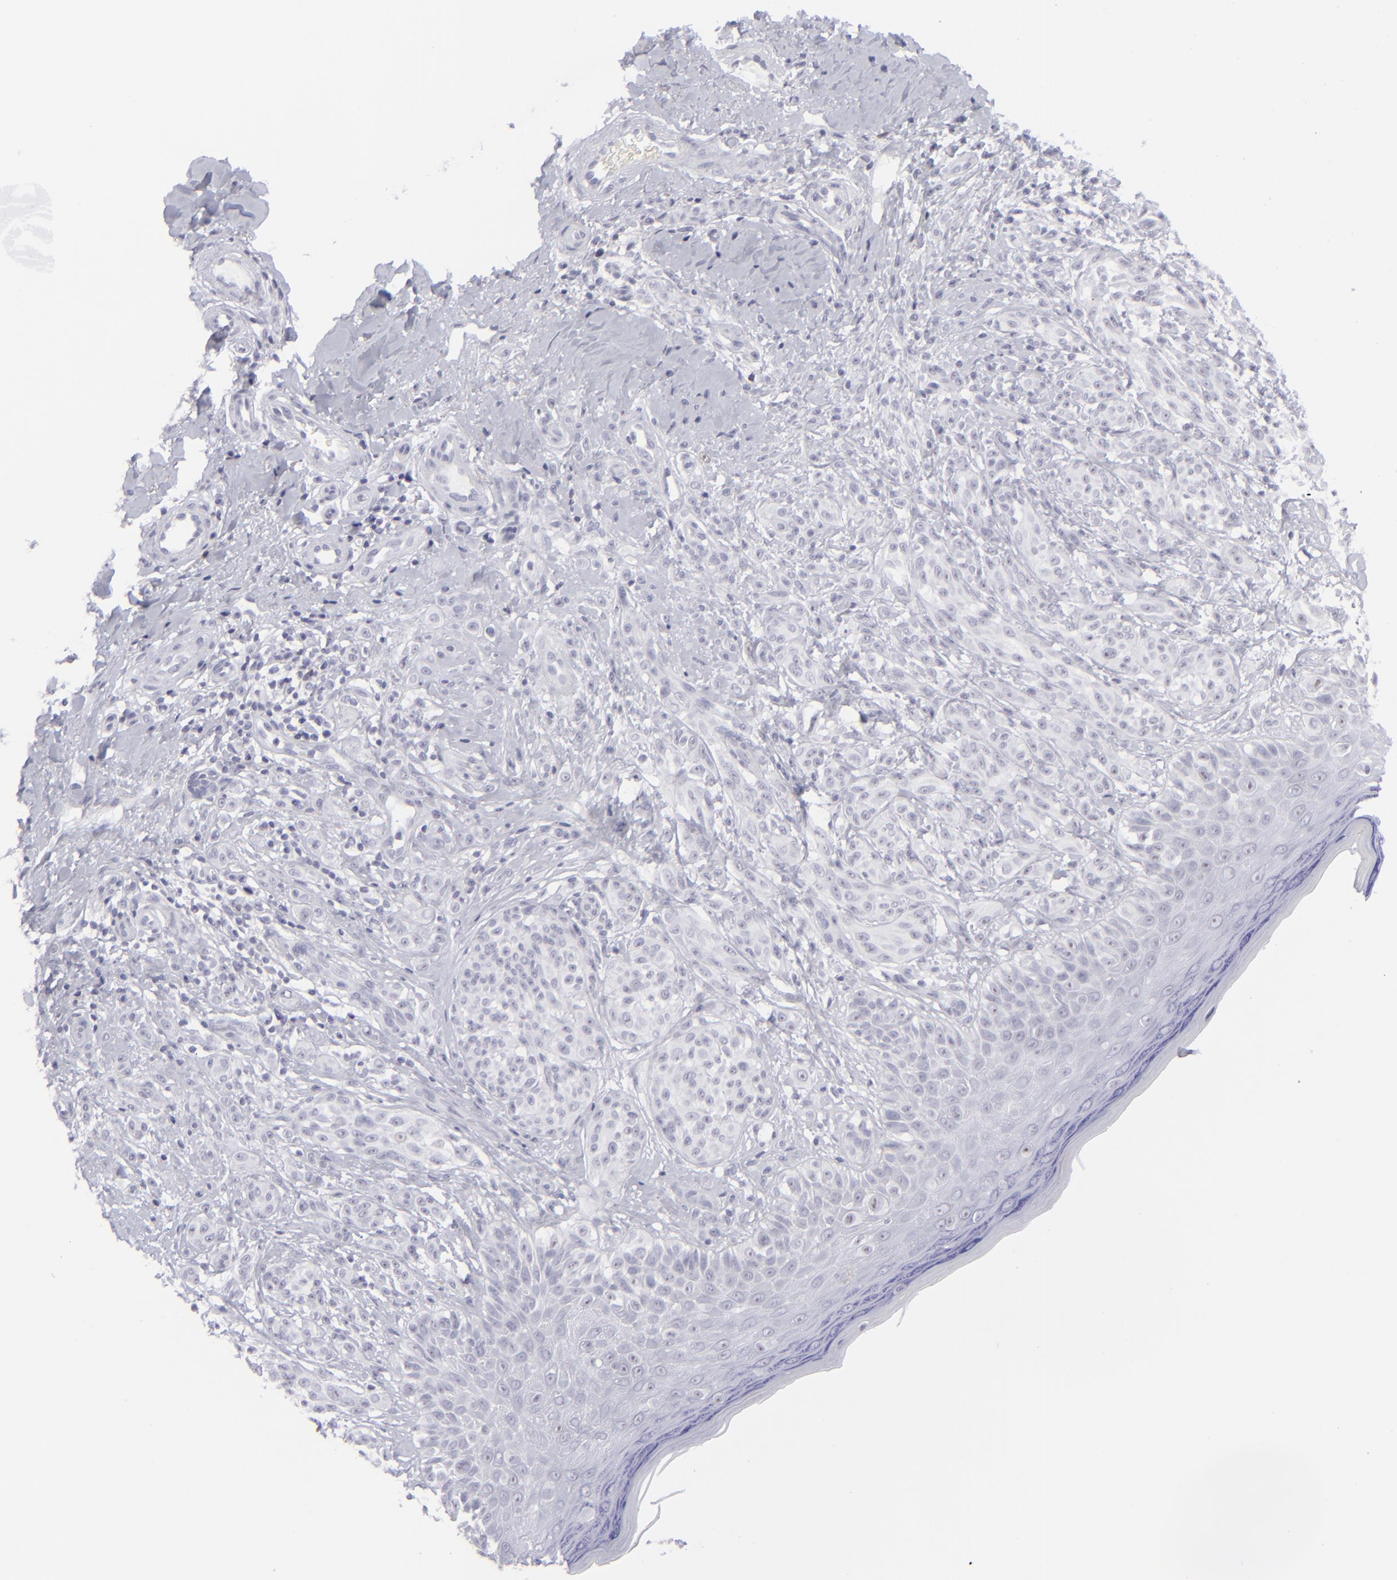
{"staining": {"intensity": "negative", "quantity": "none", "location": "none"}, "tissue": "melanoma", "cell_type": "Tumor cells", "image_type": "cancer", "snomed": [{"axis": "morphology", "description": "Malignant melanoma, NOS"}, {"axis": "topography", "description": "Skin"}], "caption": "Tumor cells show no significant protein positivity in melanoma.", "gene": "CD7", "patient": {"sex": "male", "age": 57}}